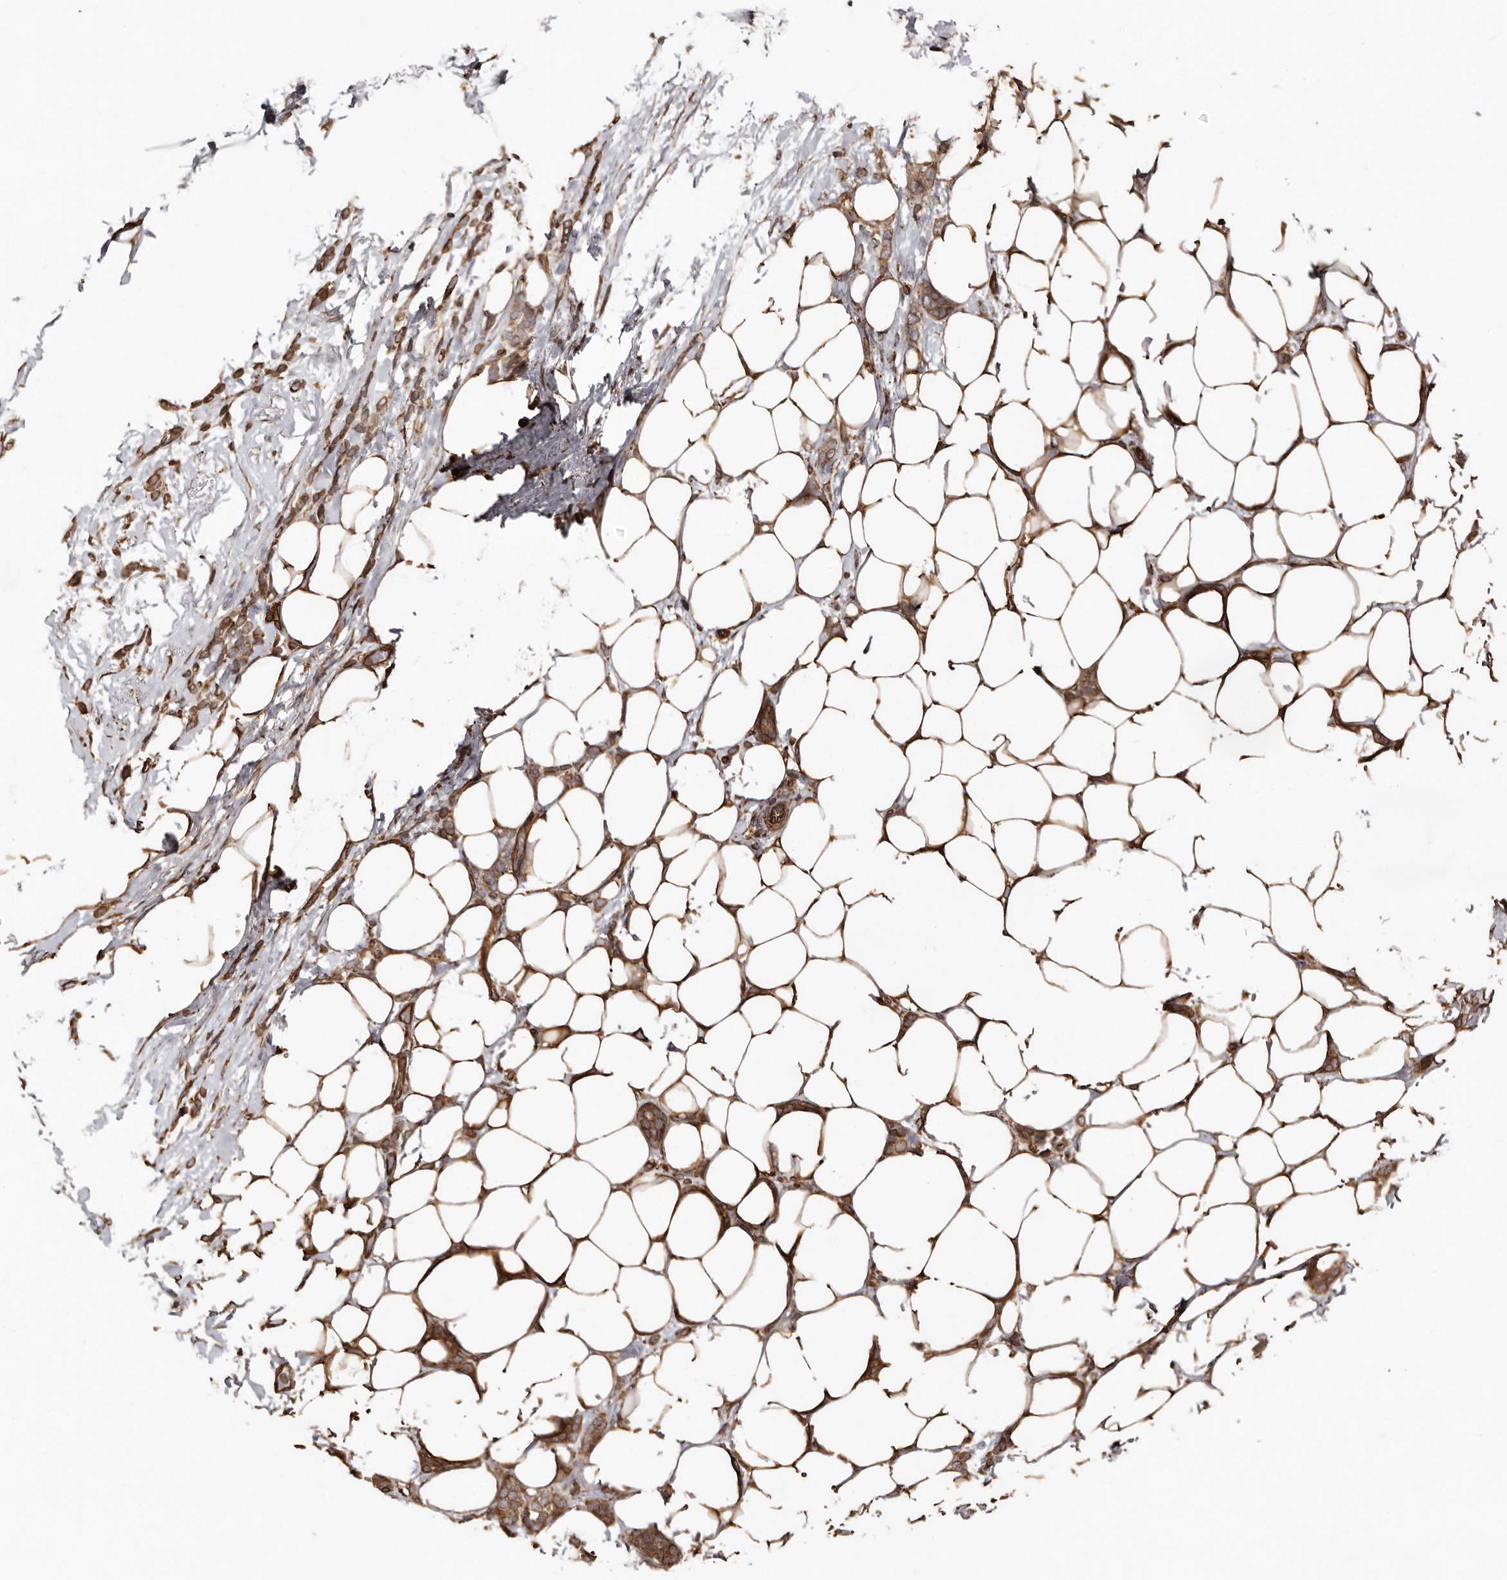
{"staining": {"intensity": "moderate", "quantity": ">75%", "location": "cytoplasmic/membranous"}, "tissue": "breast cancer", "cell_type": "Tumor cells", "image_type": "cancer", "snomed": [{"axis": "morphology", "description": "Lobular carcinoma"}, {"axis": "topography", "description": "Breast"}], "caption": "Breast cancer stained with immunohistochemistry reveals moderate cytoplasmic/membranous staining in about >75% of tumor cells.", "gene": "MACC1", "patient": {"sex": "female", "age": 50}}